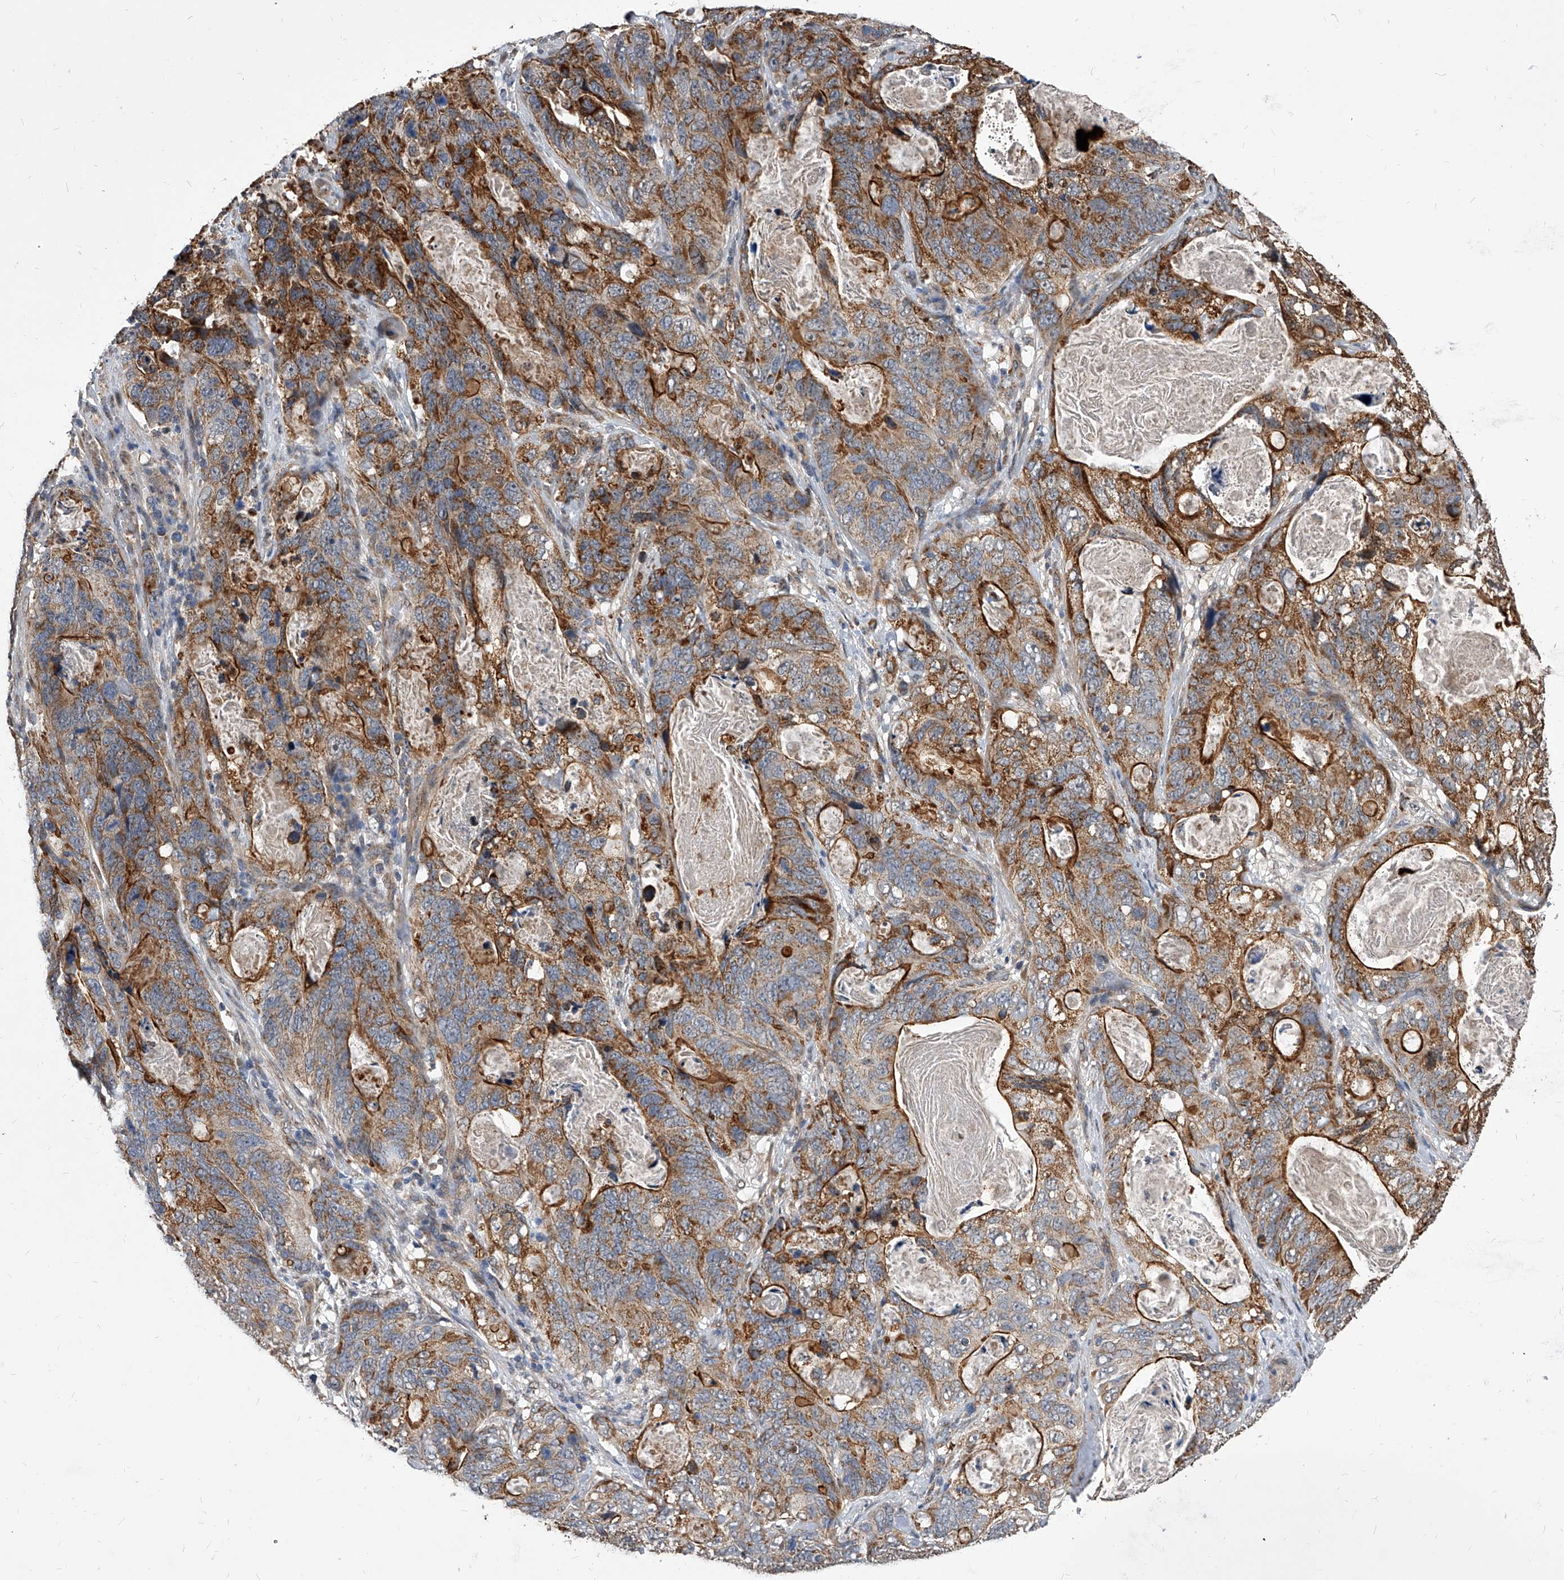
{"staining": {"intensity": "strong", "quantity": ">75%", "location": "cytoplasmic/membranous"}, "tissue": "stomach cancer", "cell_type": "Tumor cells", "image_type": "cancer", "snomed": [{"axis": "morphology", "description": "Normal tissue, NOS"}, {"axis": "morphology", "description": "Adenocarcinoma, NOS"}, {"axis": "topography", "description": "Stomach"}], "caption": "Stomach adenocarcinoma stained with immunohistochemistry (IHC) displays strong cytoplasmic/membranous positivity in approximately >75% of tumor cells.", "gene": "SOBP", "patient": {"sex": "female", "age": 89}}